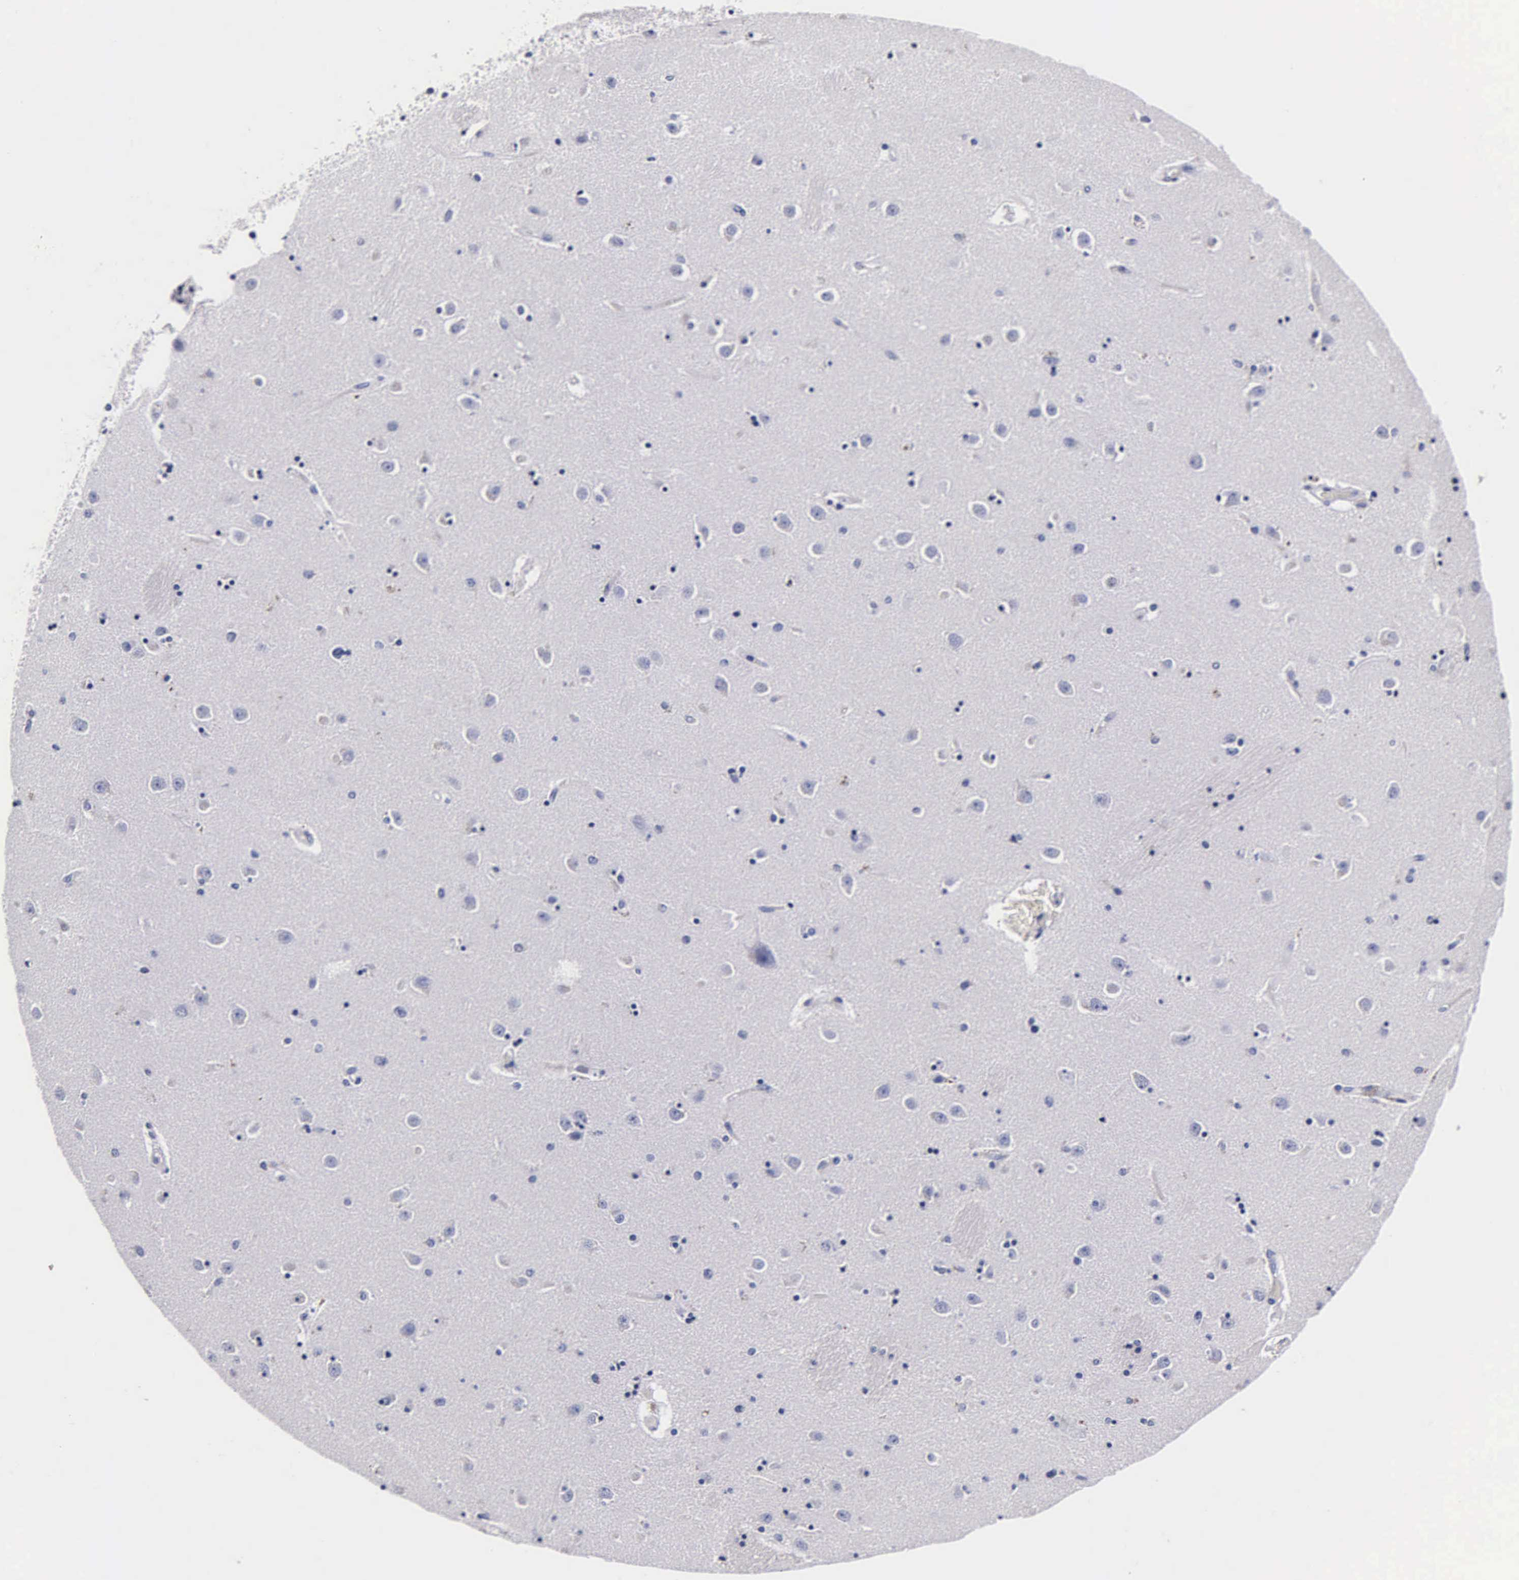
{"staining": {"intensity": "negative", "quantity": "none", "location": "none"}, "tissue": "caudate", "cell_type": "Glial cells", "image_type": "normal", "snomed": [{"axis": "morphology", "description": "Normal tissue, NOS"}, {"axis": "topography", "description": "Lateral ventricle wall"}], "caption": "Unremarkable caudate was stained to show a protein in brown. There is no significant expression in glial cells.", "gene": "INS", "patient": {"sex": "female", "age": 54}}